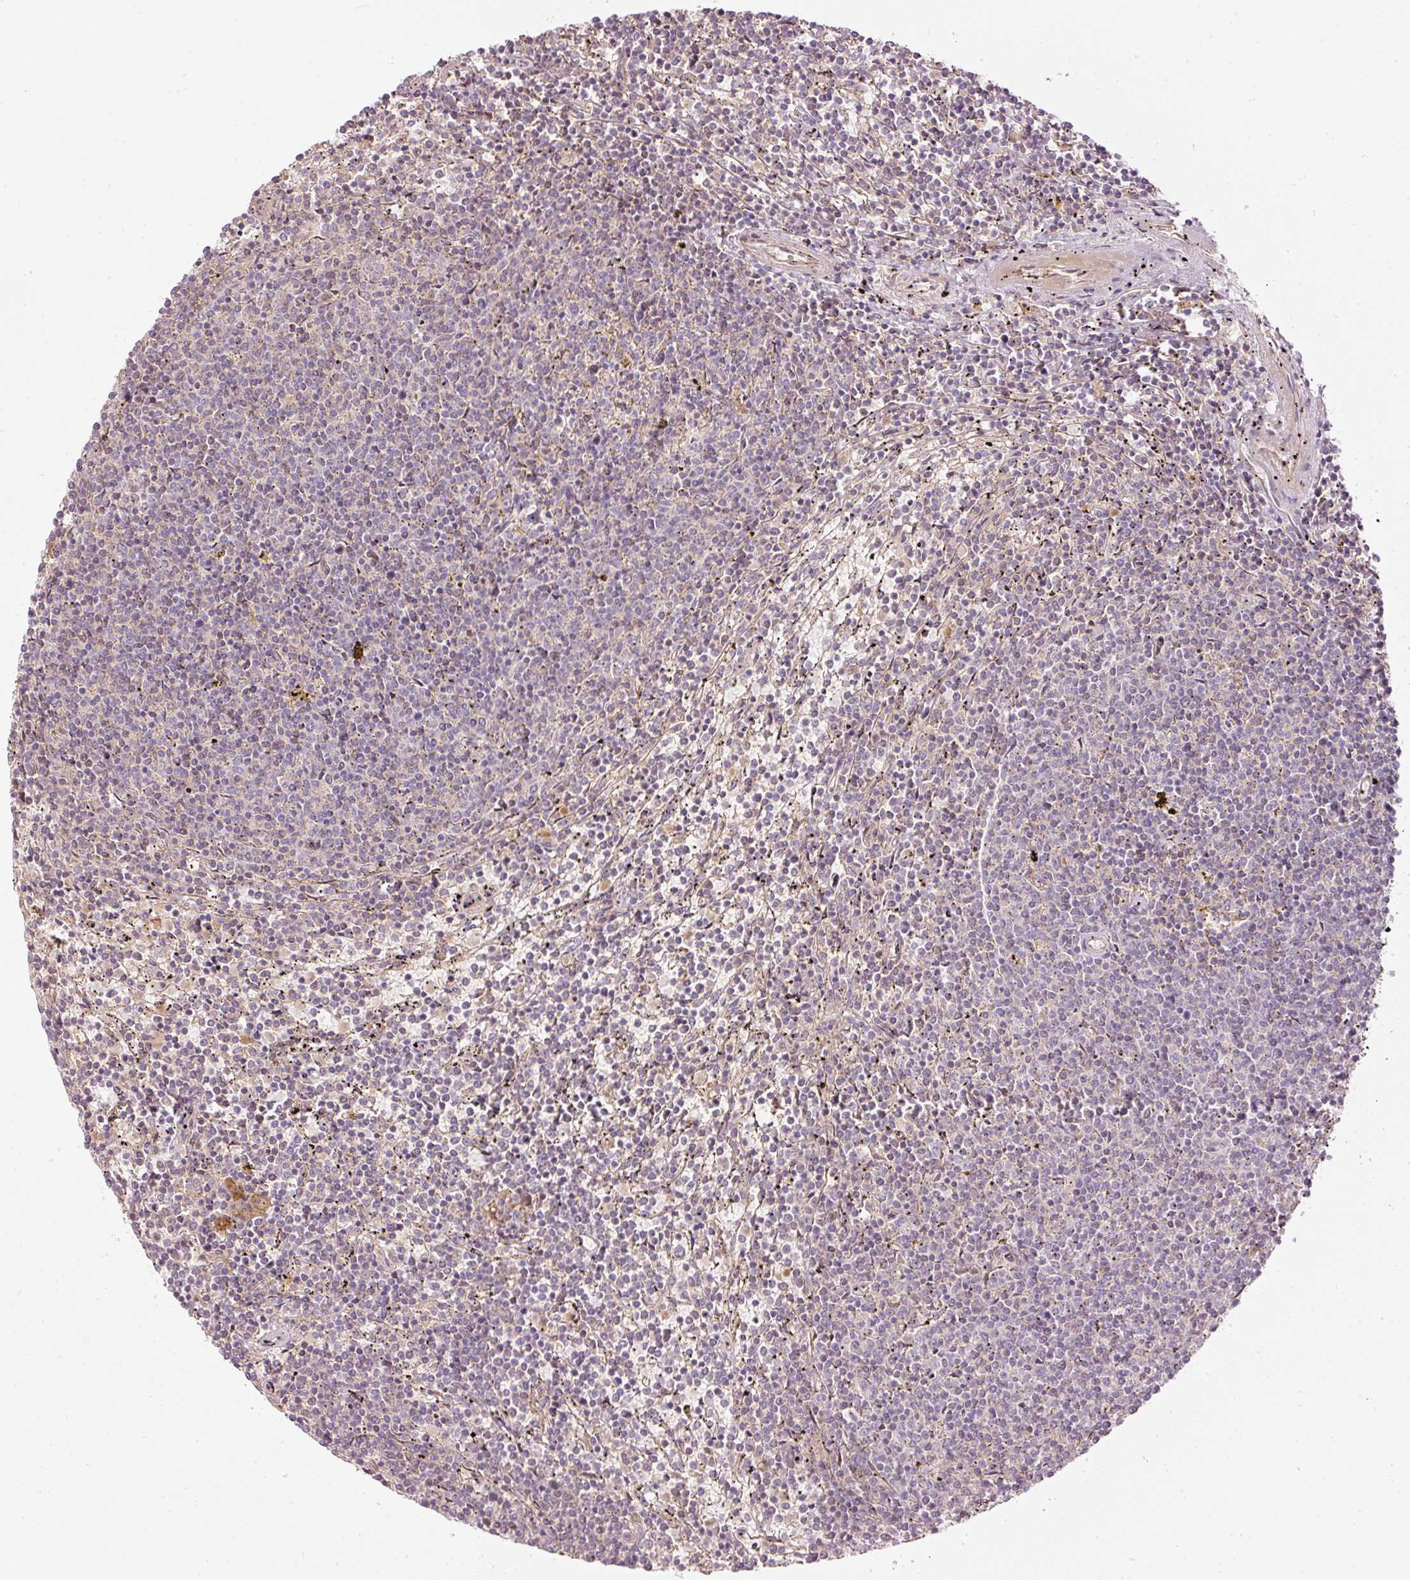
{"staining": {"intensity": "negative", "quantity": "none", "location": "none"}, "tissue": "lymphoma", "cell_type": "Tumor cells", "image_type": "cancer", "snomed": [{"axis": "morphology", "description": "Malignant lymphoma, non-Hodgkin's type, Low grade"}, {"axis": "topography", "description": "Spleen"}], "caption": "Micrograph shows no protein positivity in tumor cells of lymphoma tissue.", "gene": "SERPING1", "patient": {"sex": "female", "age": 50}}